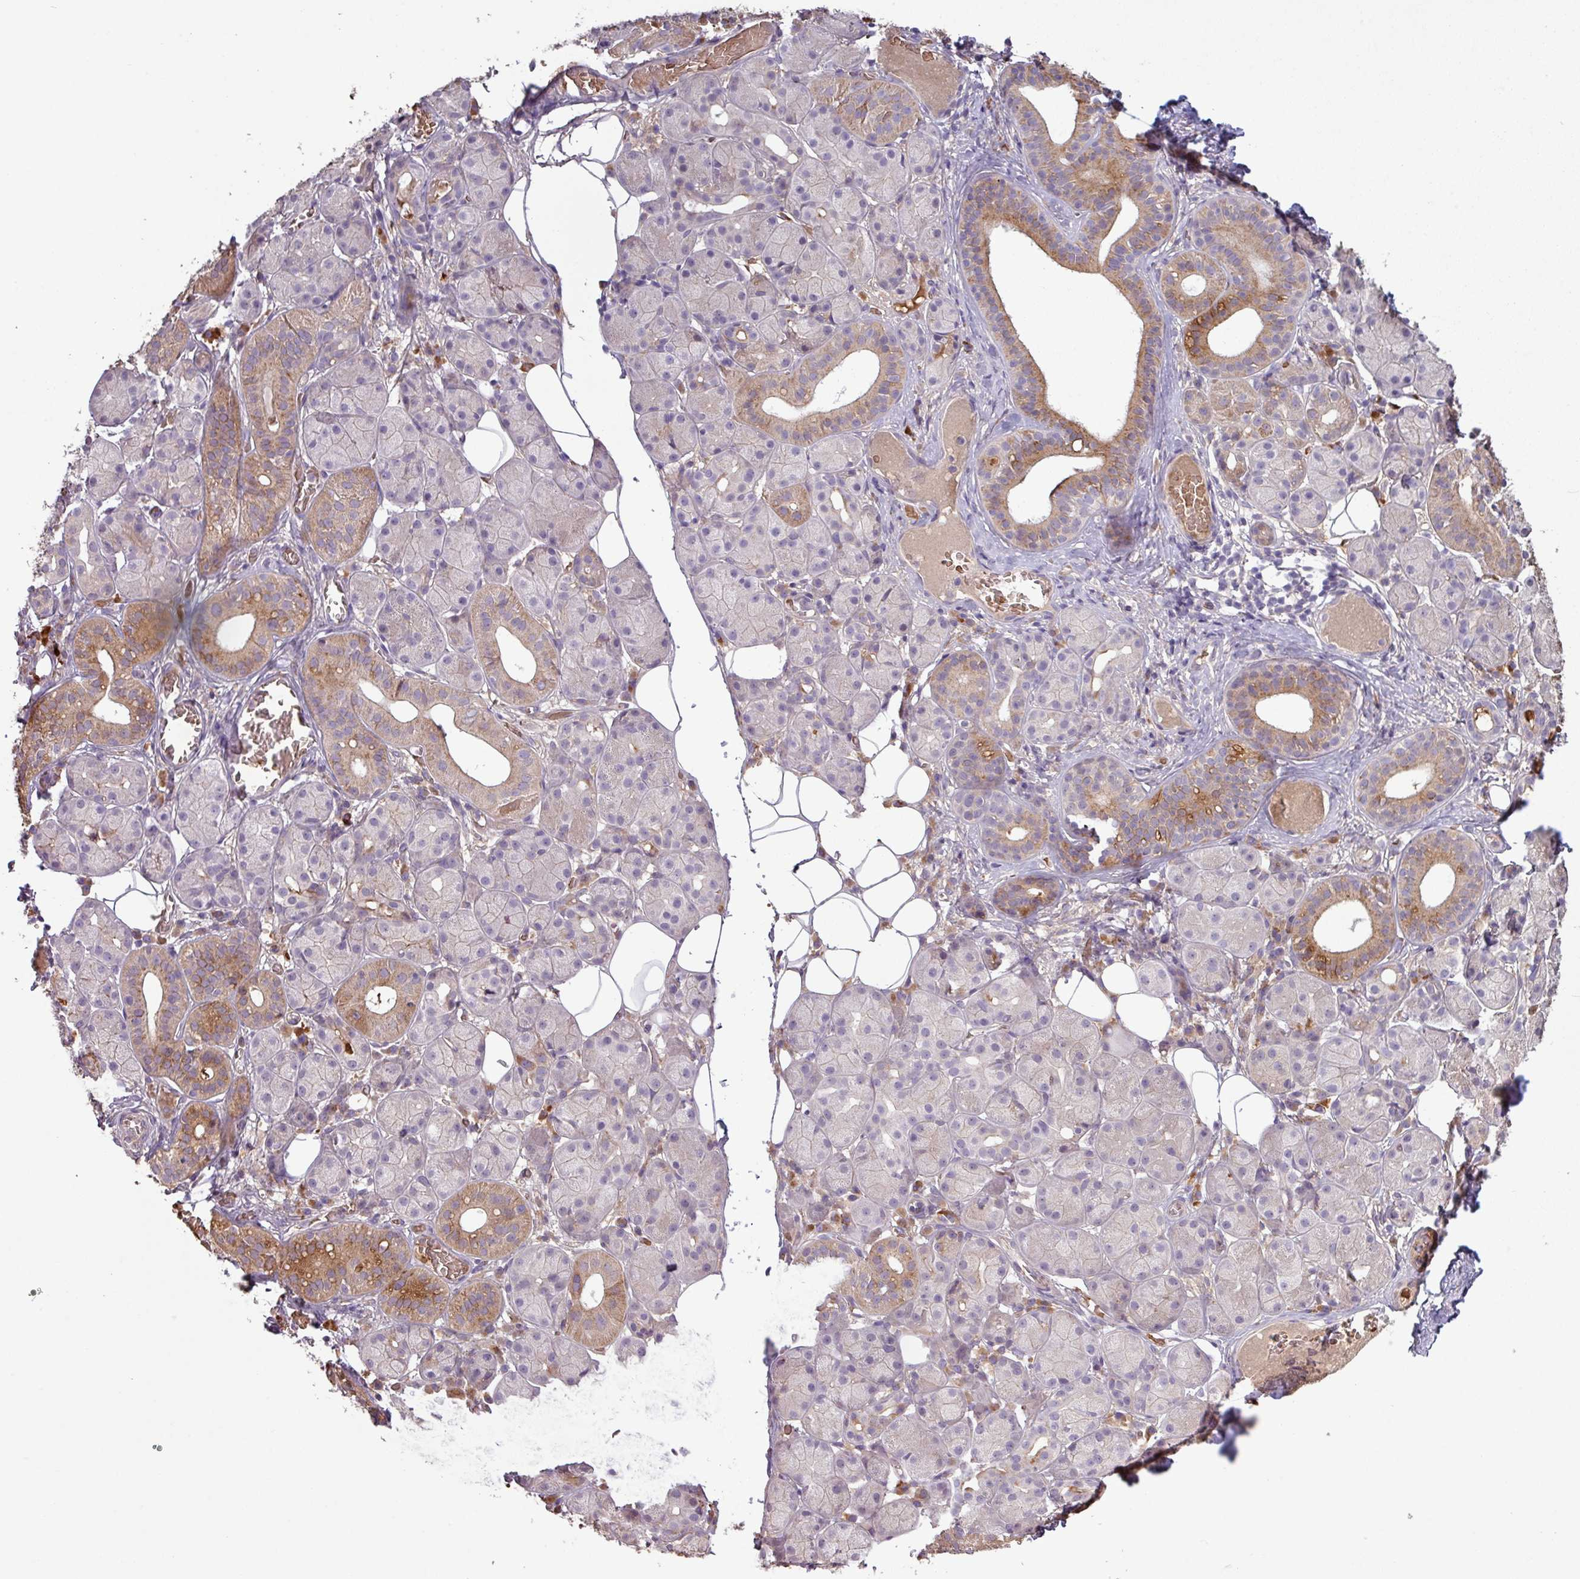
{"staining": {"intensity": "strong", "quantity": "<25%", "location": "cytoplasmic/membranous"}, "tissue": "salivary gland", "cell_type": "Glandular cells", "image_type": "normal", "snomed": [{"axis": "morphology", "description": "Squamous cell carcinoma, NOS"}, {"axis": "topography", "description": "Skin"}, {"axis": "topography", "description": "Head-Neck"}], "caption": "Salivary gland stained for a protein displays strong cytoplasmic/membranous positivity in glandular cells. Immunohistochemistry stains the protein of interest in brown and the nuclei are stained blue.", "gene": "NHSL2", "patient": {"sex": "male", "age": 80}}